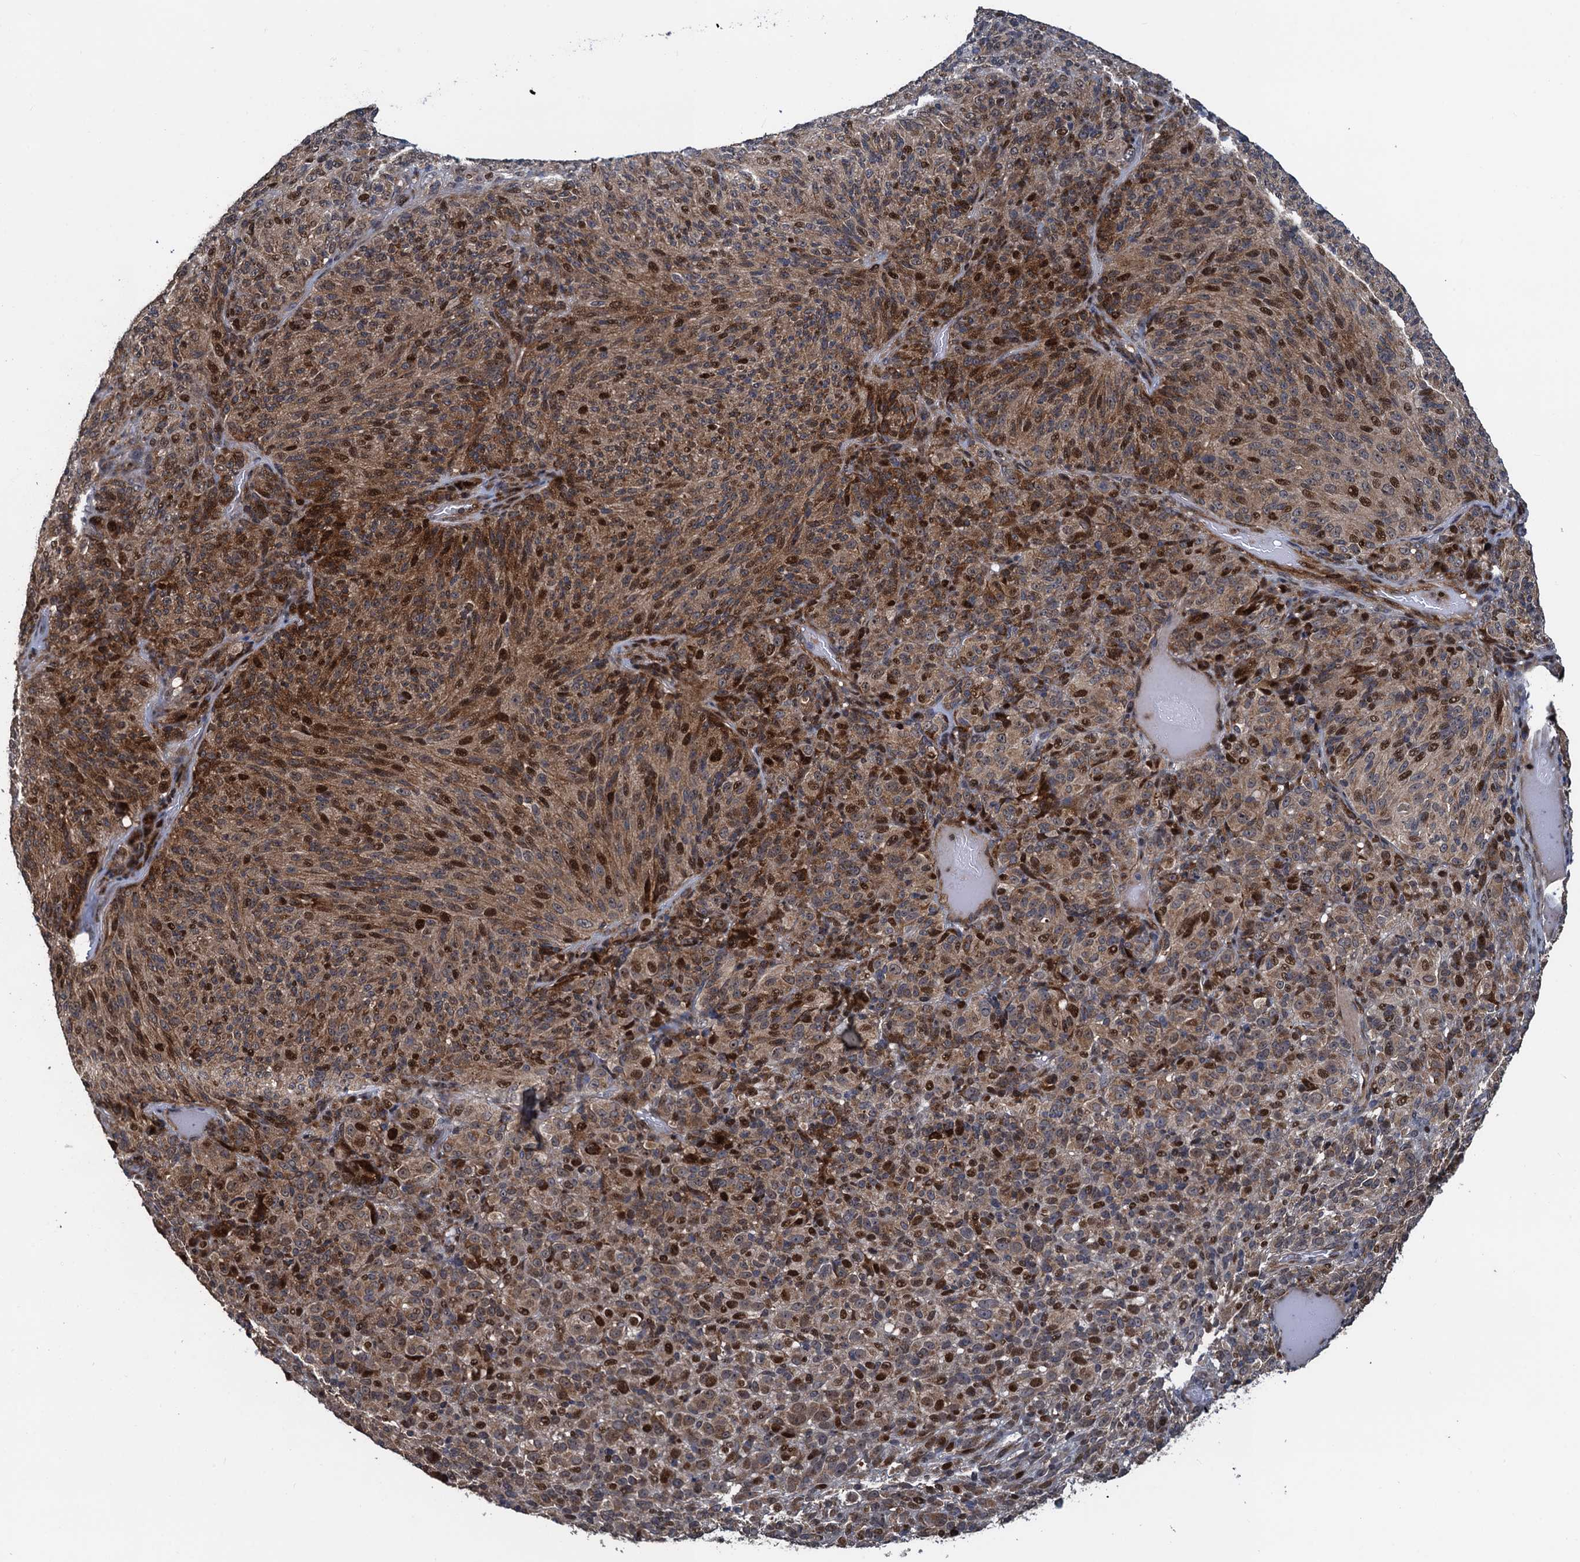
{"staining": {"intensity": "moderate", "quantity": "25%-75%", "location": "cytoplasmic/membranous,nuclear"}, "tissue": "melanoma", "cell_type": "Tumor cells", "image_type": "cancer", "snomed": [{"axis": "morphology", "description": "Malignant melanoma, Metastatic site"}, {"axis": "topography", "description": "Brain"}], "caption": "Protein analysis of malignant melanoma (metastatic site) tissue shows moderate cytoplasmic/membranous and nuclear expression in approximately 25%-75% of tumor cells.", "gene": "ATOSA", "patient": {"sex": "female", "age": 56}}